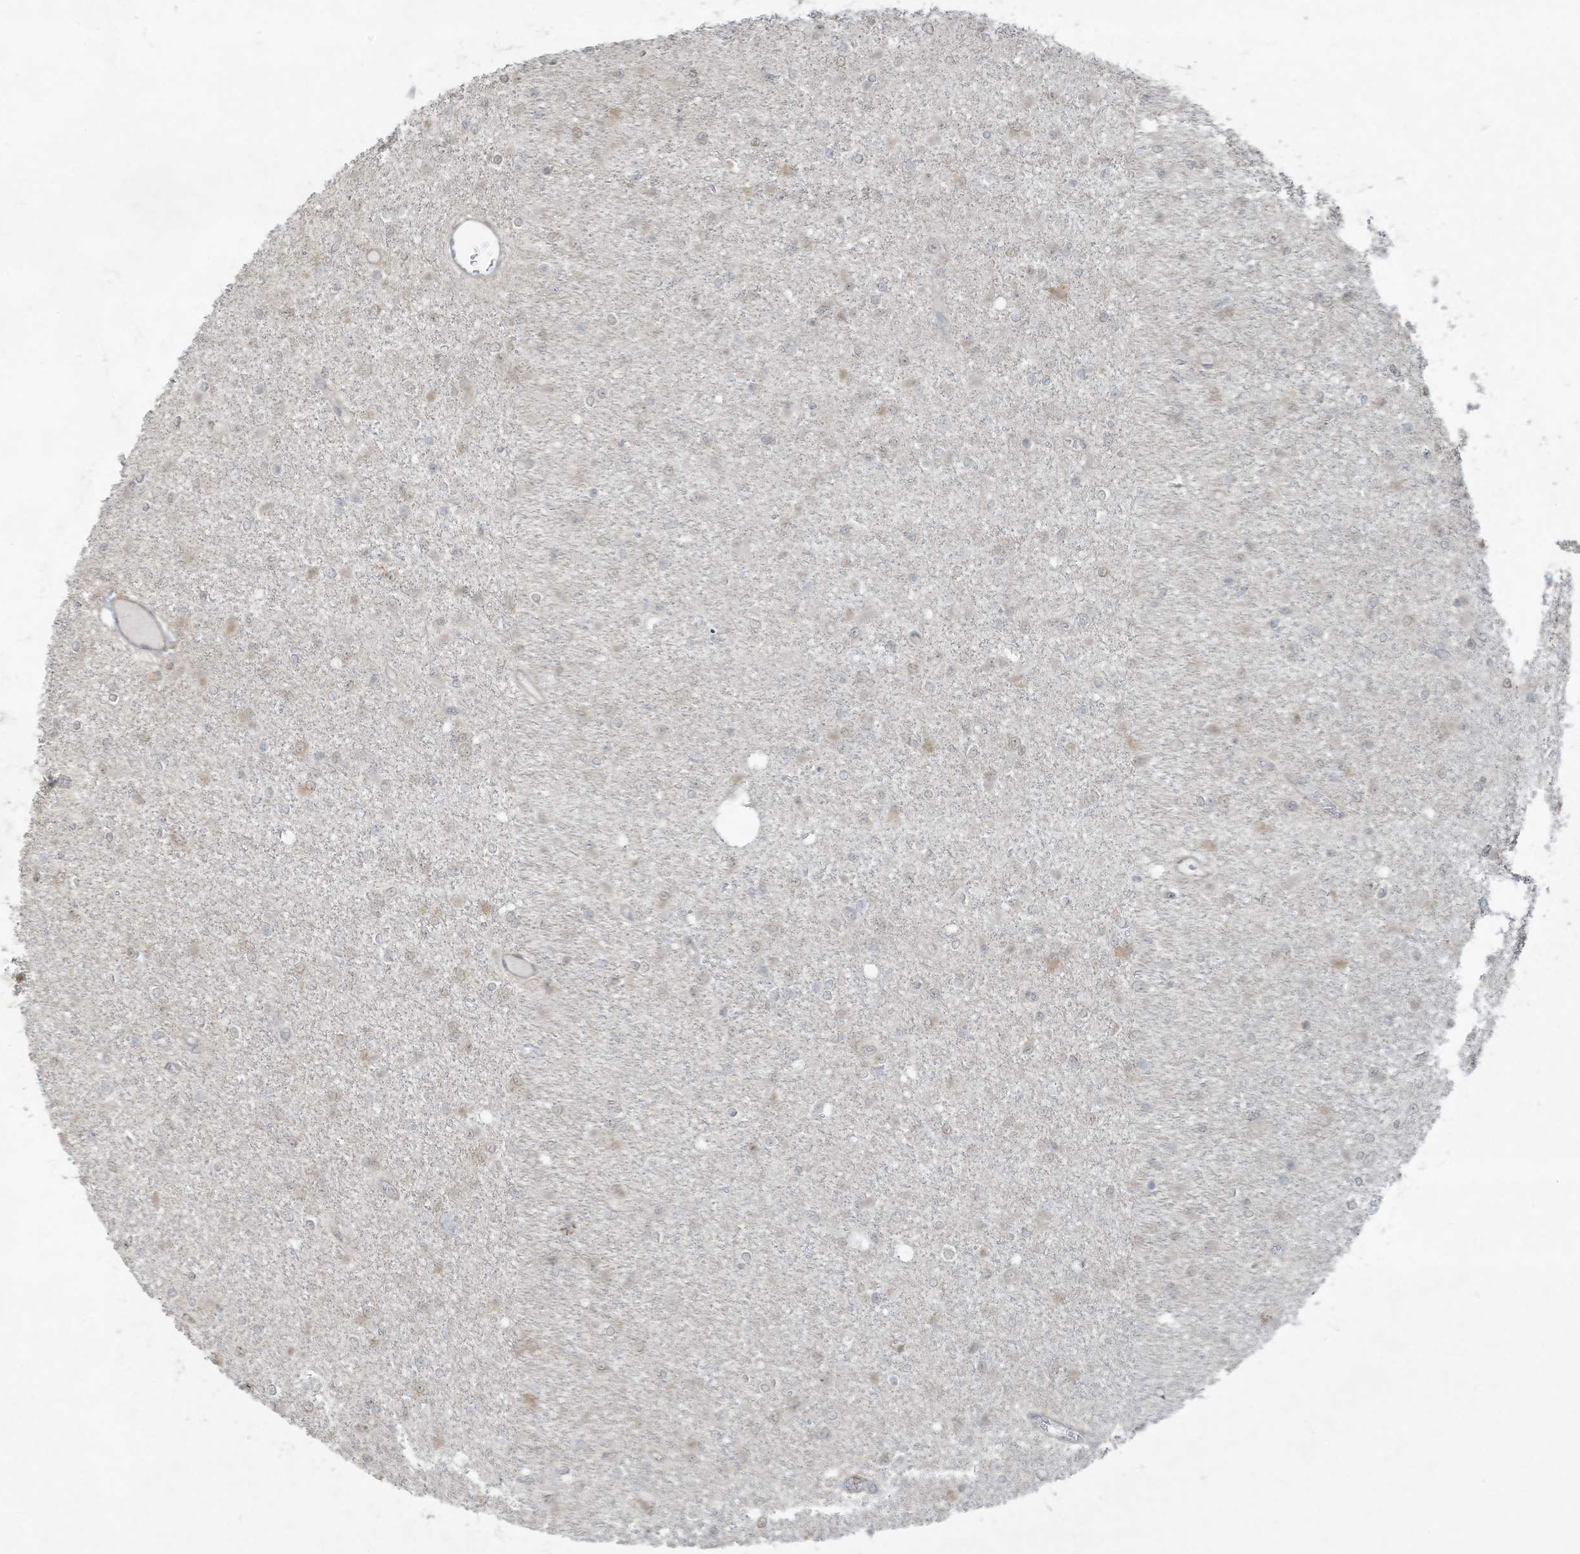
{"staining": {"intensity": "negative", "quantity": "none", "location": "none"}, "tissue": "glioma", "cell_type": "Tumor cells", "image_type": "cancer", "snomed": [{"axis": "morphology", "description": "Glioma, malignant, Low grade"}, {"axis": "topography", "description": "Brain"}], "caption": "Tumor cells show no significant protein positivity in glioma. (DAB IHC, high magnification).", "gene": "ZNF263", "patient": {"sex": "female", "age": 22}}